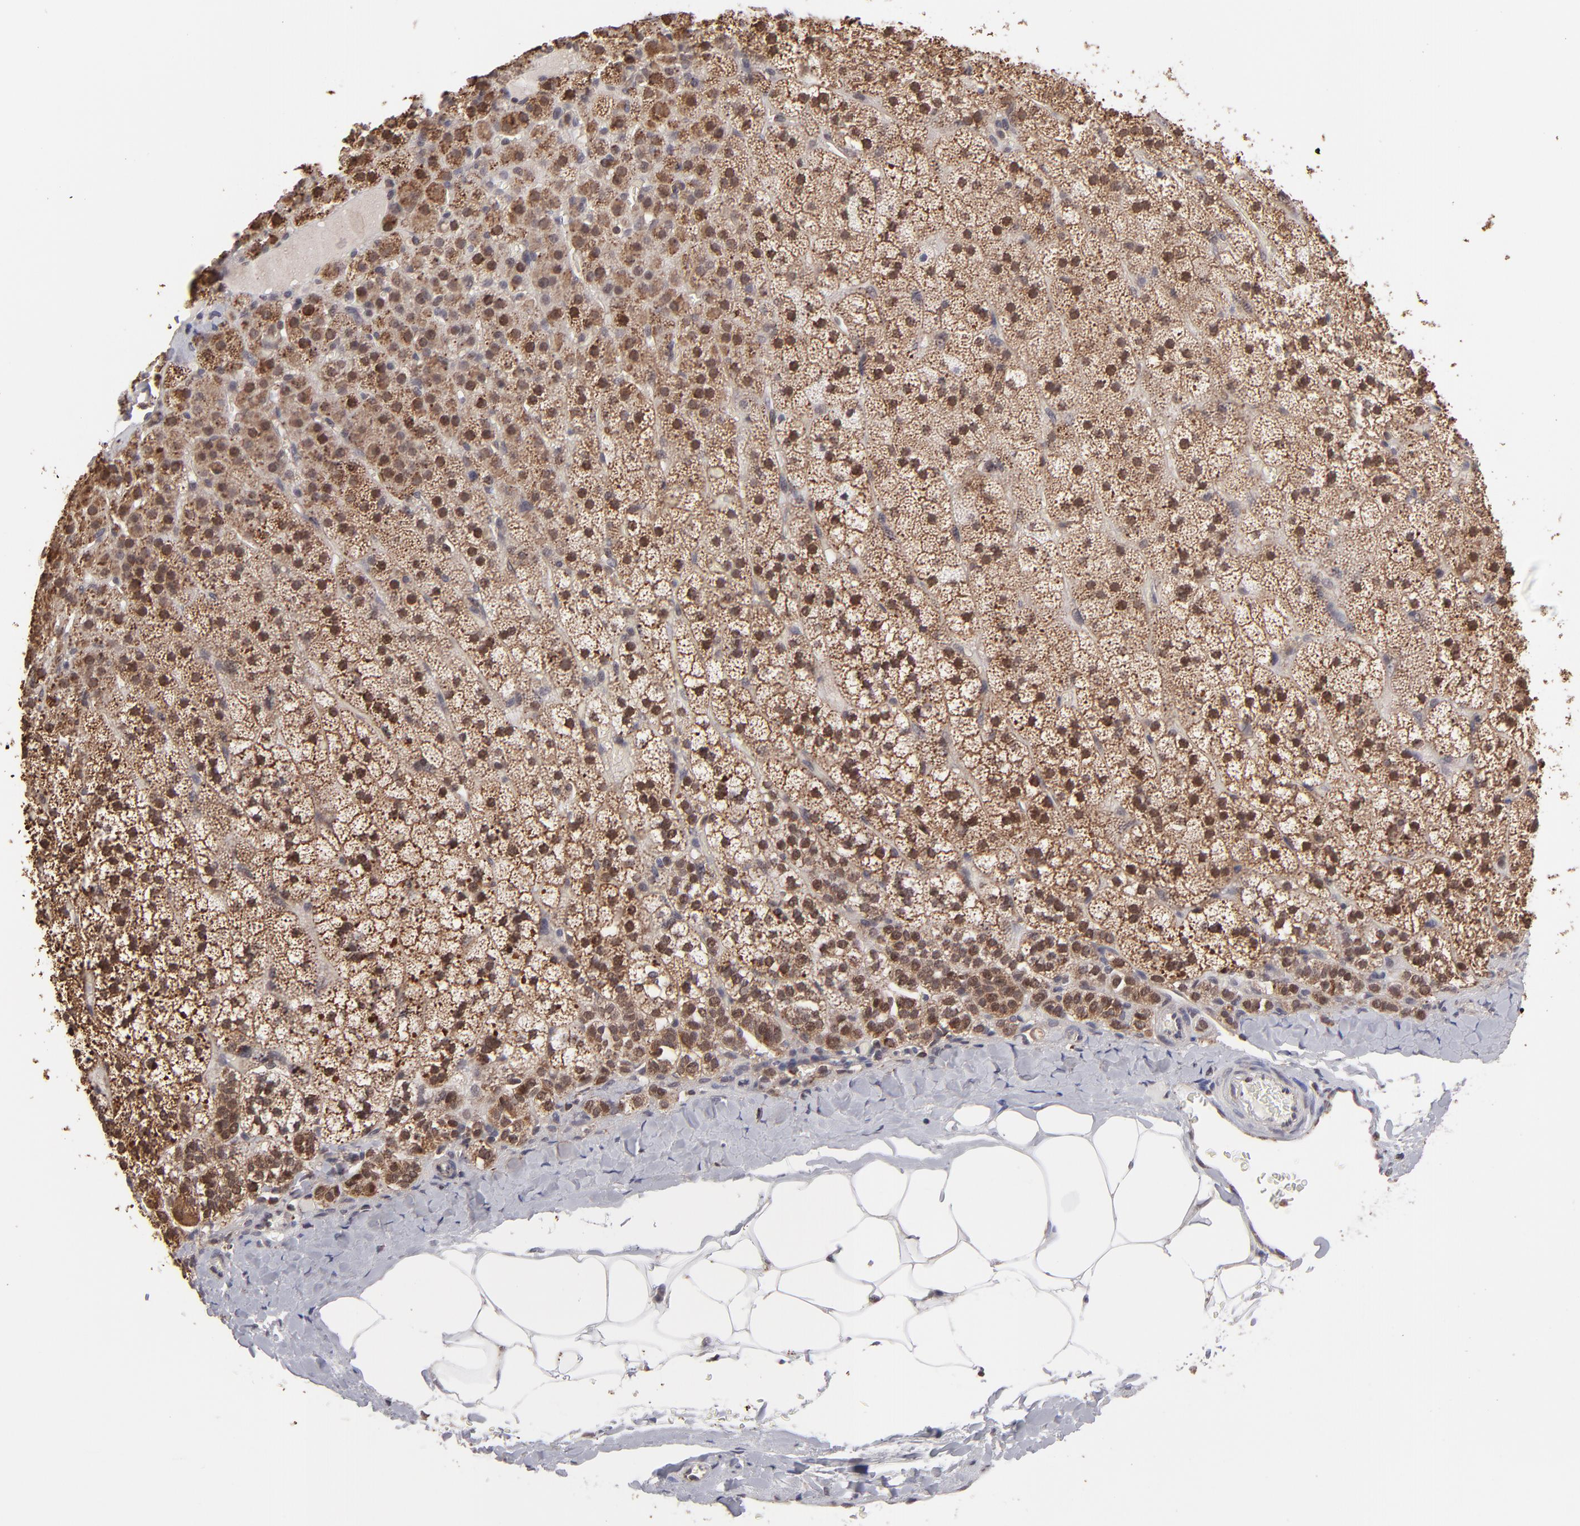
{"staining": {"intensity": "moderate", "quantity": ">75%", "location": "cytoplasmic/membranous,nuclear"}, "tissue": "adrenal gland", "cell_type": "Glandular cells", "image_type": "normal", "snomed": [{"axis": "morphology", "description": "Normal tissue, NOS"}, {"axis": "topography", "description": "Adrenal gland"}], "caption": "IHC photomicrograph of normal adrenal gland stained for a protein (brown), which shows medium levels of moderate cytoplasmic/membranous,nuclear positivity in approximately >75% of glandular cells.", "gene": "SLC15A1", "patient": {"sex": "male", "age": 35}}